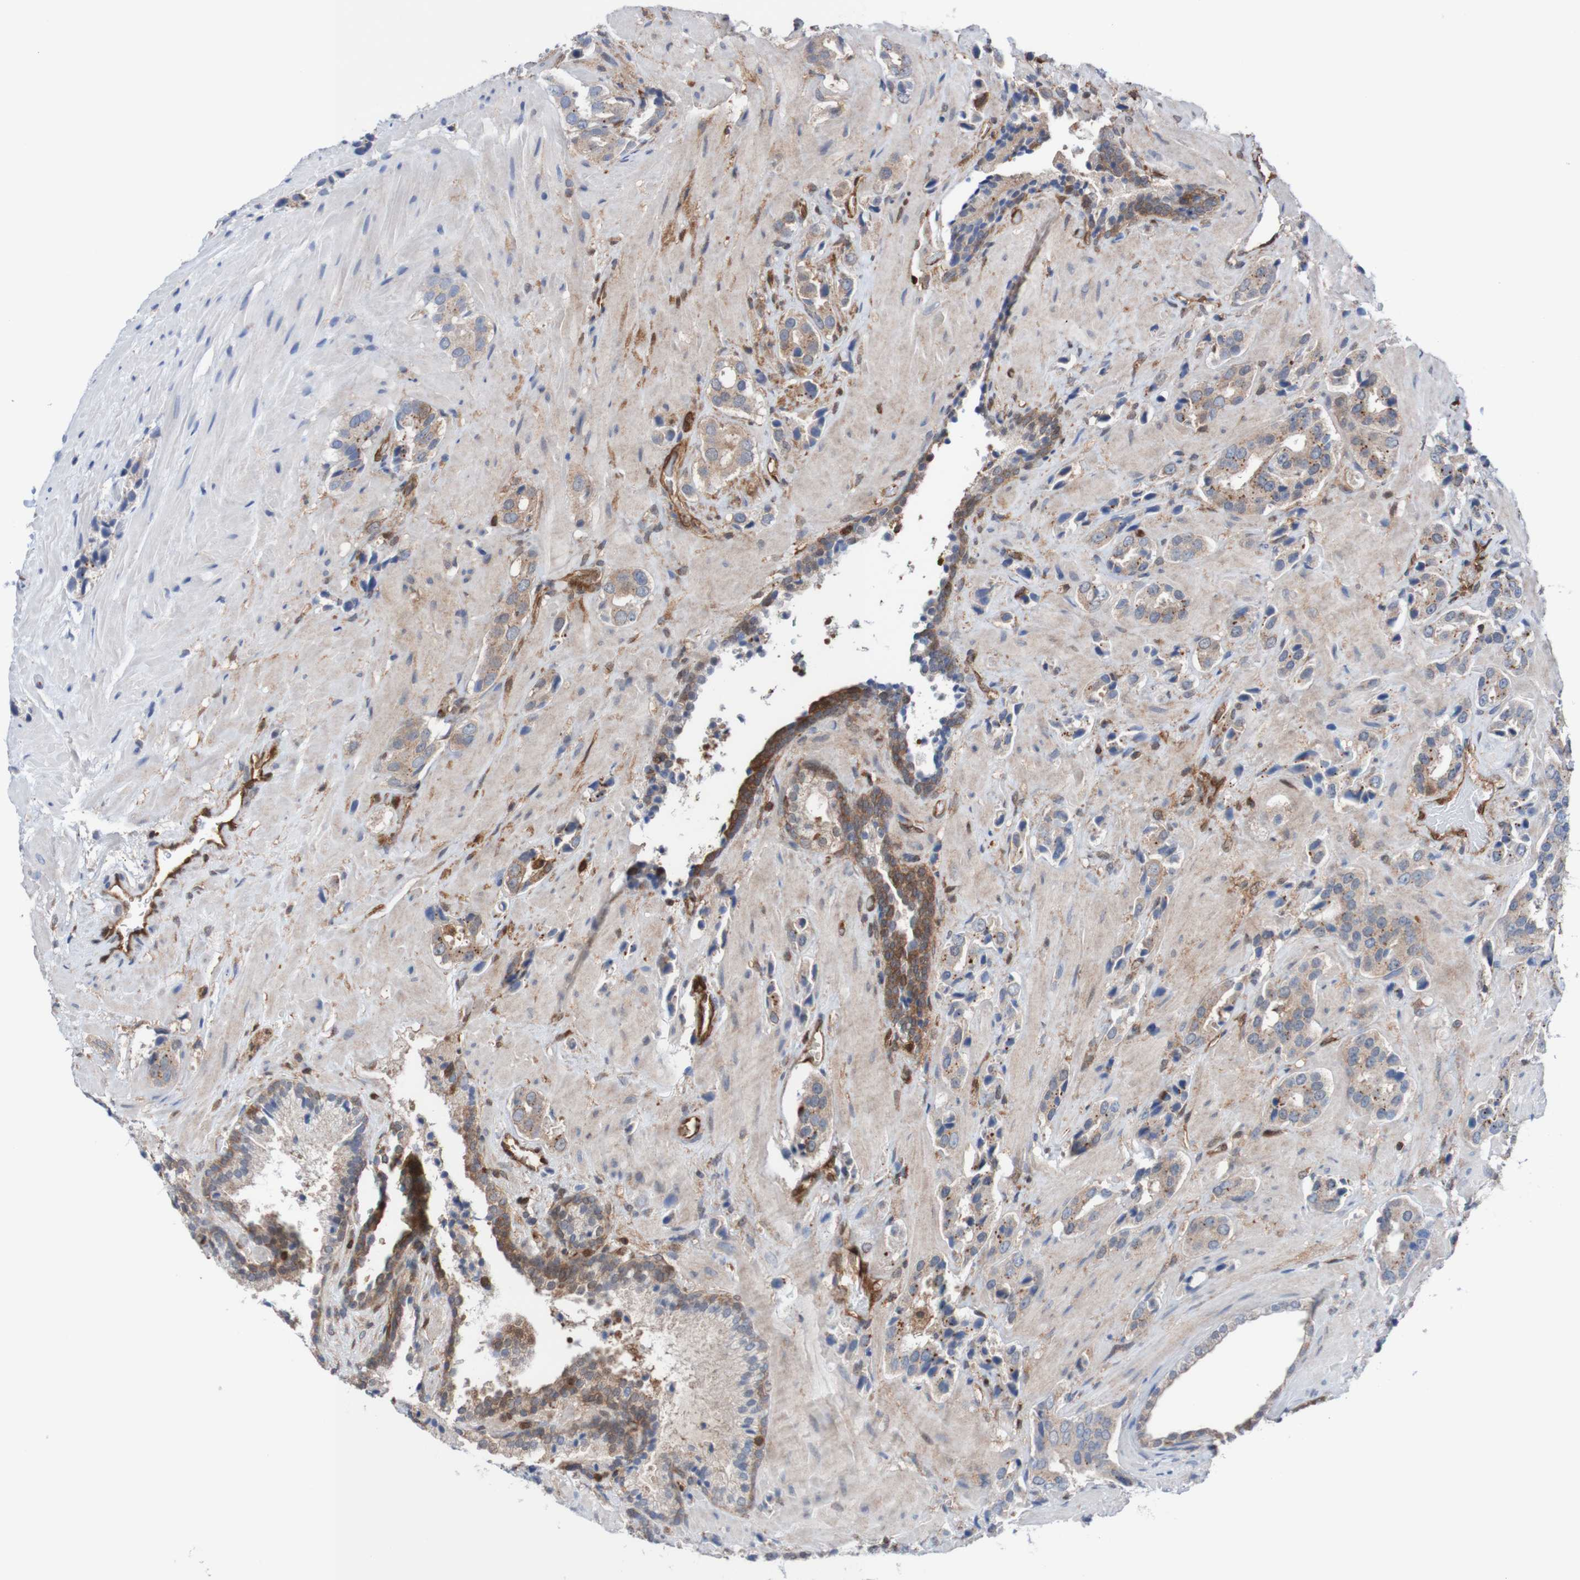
{"staining": {"intensity": "weak", "quantity": ">75%", "location": "cytoplasmic/membranous"}, "tissue": "prostate cancer", "cell_type": "Tumor cells", "image_type": "cancer", "snomed": [{"axis": "morphology", "description": "Adenocarcinoma, High grade"}, {"axis": "topography", "description": "Prostate"}], "caption": "IHC staining of prostate cancer (adenocarcinoma (high-grade)), which shows low levels of weak cytoplasmic/membranous expression in about >75% of tumor cells indicating weak cytoplasmic/membranous protein positivity. The staining was performed using DAB (brown) for protein detection and nuclei were counterstained in hematoxylin (blue).", "gene": "RIGI", "patient": {"sex": "male", "age": 64}}